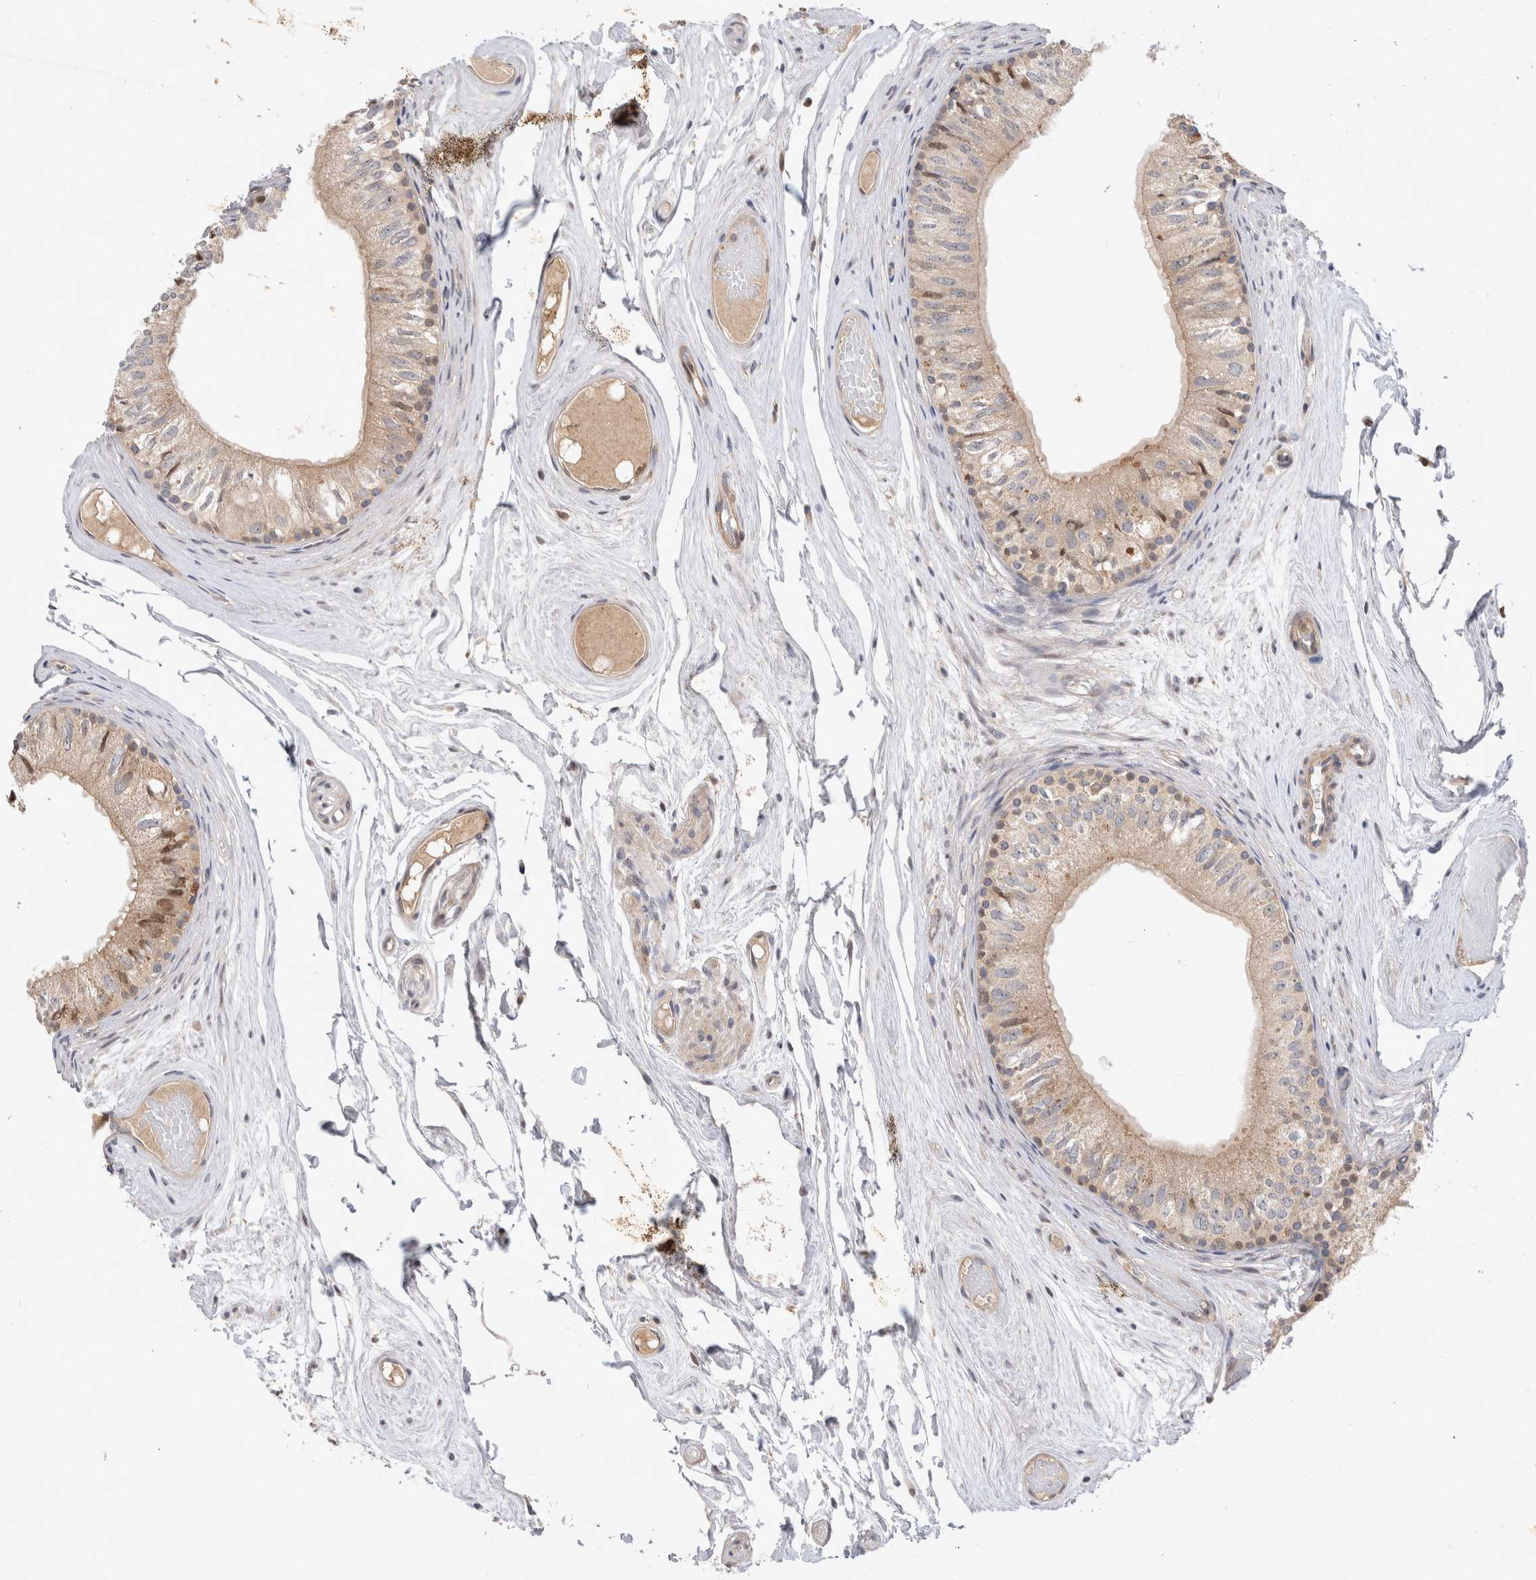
{"staining": {"intensity": "moderate", "quantity": ">75%", "location": "cytoplasmic/membranous,nuclear"}, "tissue": "epididymis", "cell_type": "Glandular cells", "image_type": "normal", "snomed": [{"axis": "morphology", "description": "Normal tissue, NOS"}, {"axis": "topography", "description": "Epididymis"}], "caption": "Immunohistochemistry photomicrograph of normal human epididymis stained for a protein (brown), which displays medium levels of moderate cytoplasmic/membranous,nuclear staining in about >75% of glandular cells.", "gene": "HTT", "patient": {"sex": "male", "age": 79}}